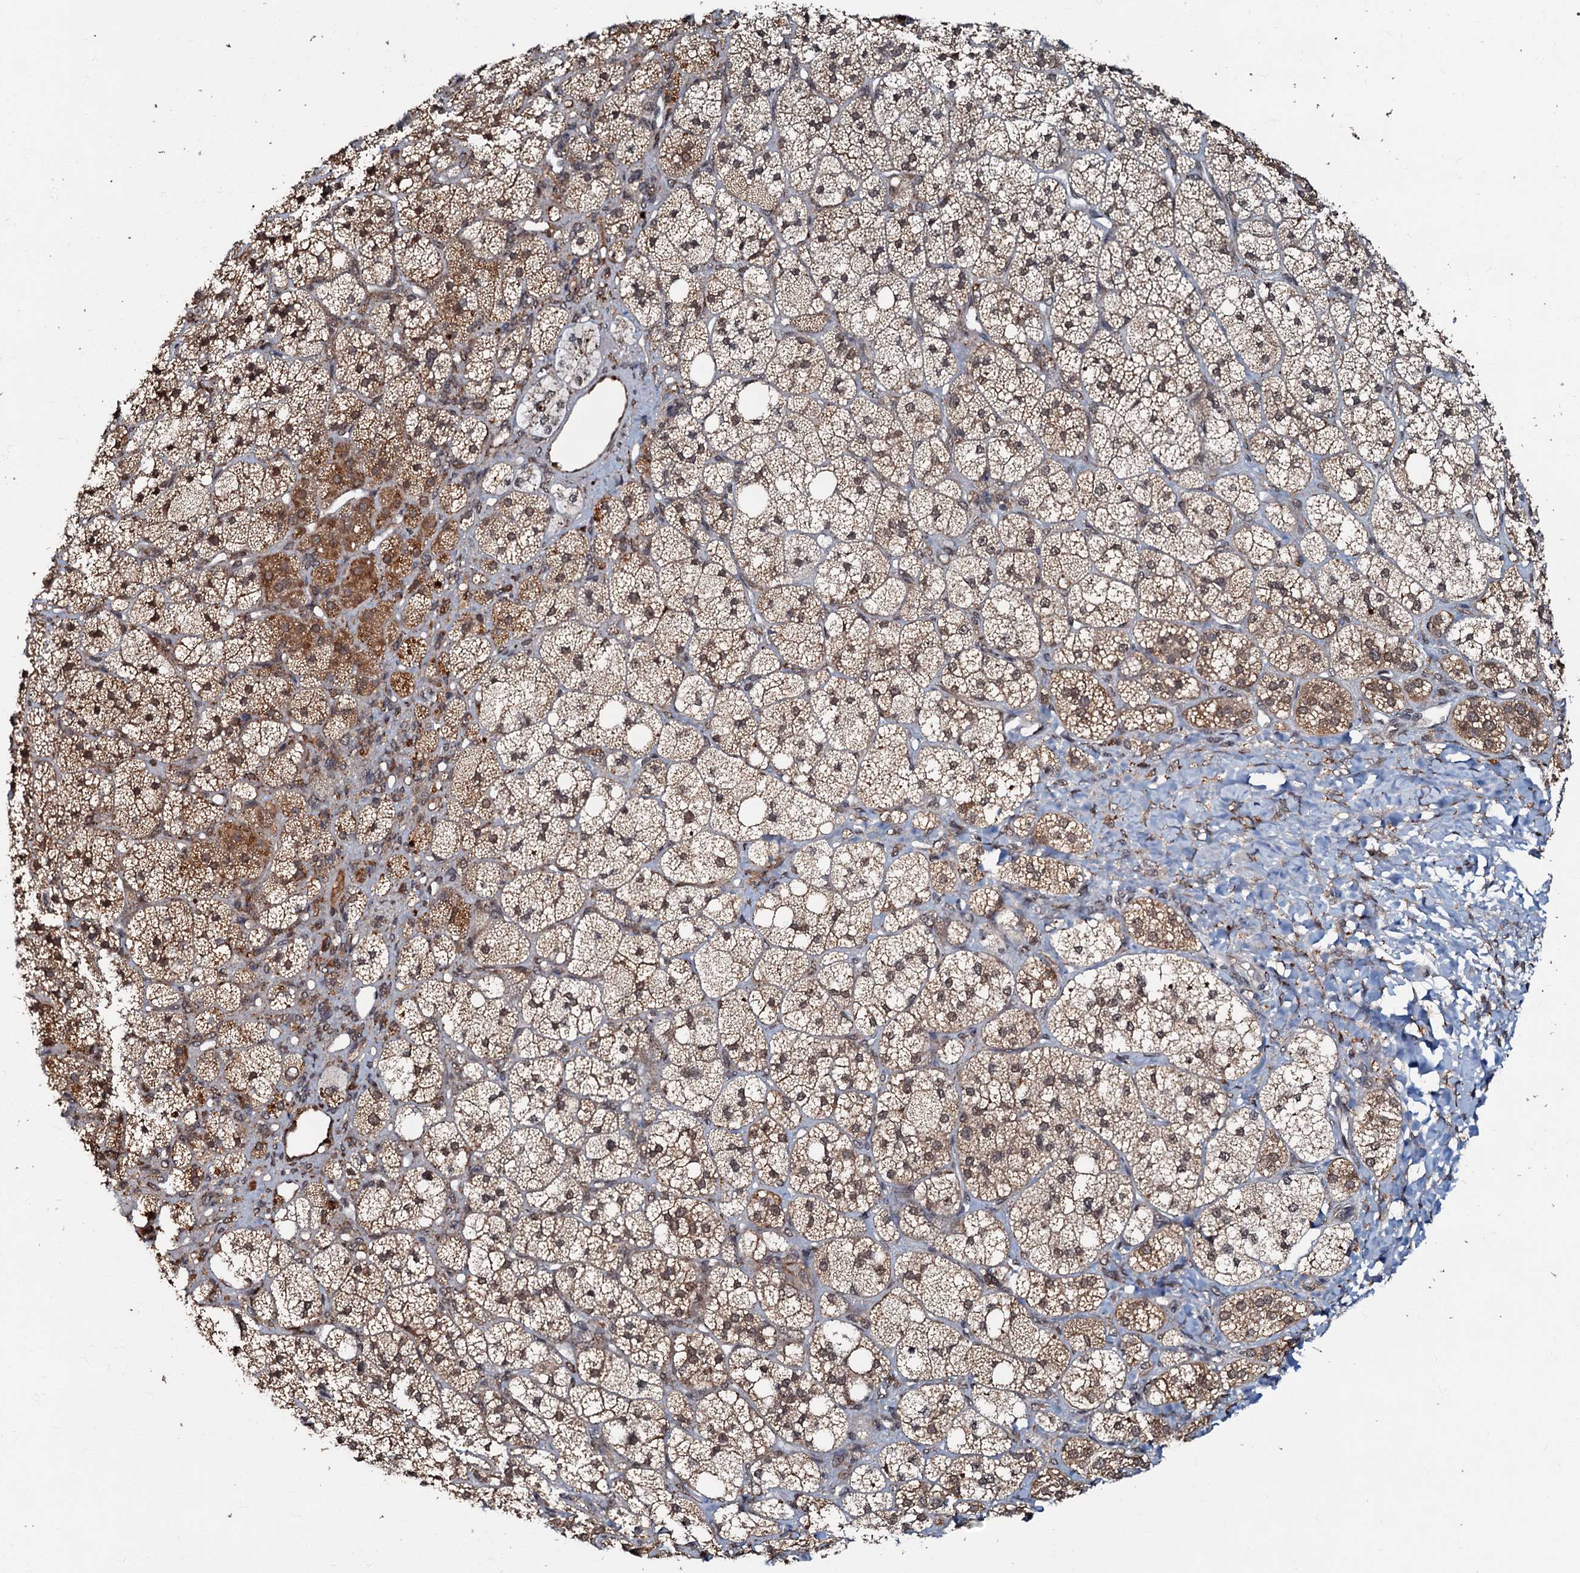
{"staining": {"intensity": "strong", "quantity": "25%-75%", "location": "cytoplasmic/membranous"}, "tissue": "adrenal gland", "cell_type": "Glandular cells", "image_type": "normal", "snomed": [{"axis": "morphology", "description": "Normal tissue, NOS"}, {"axis": "topography", "description": "Adrenal gland"}], "caption": "Glandular cells show high levels of strong cytoplasmic/membranous expression in about 25%-75% of cells in normal human adrenal gland.", "gene": "C18orf32", "patient": {"sex": "male", "age": 61}}